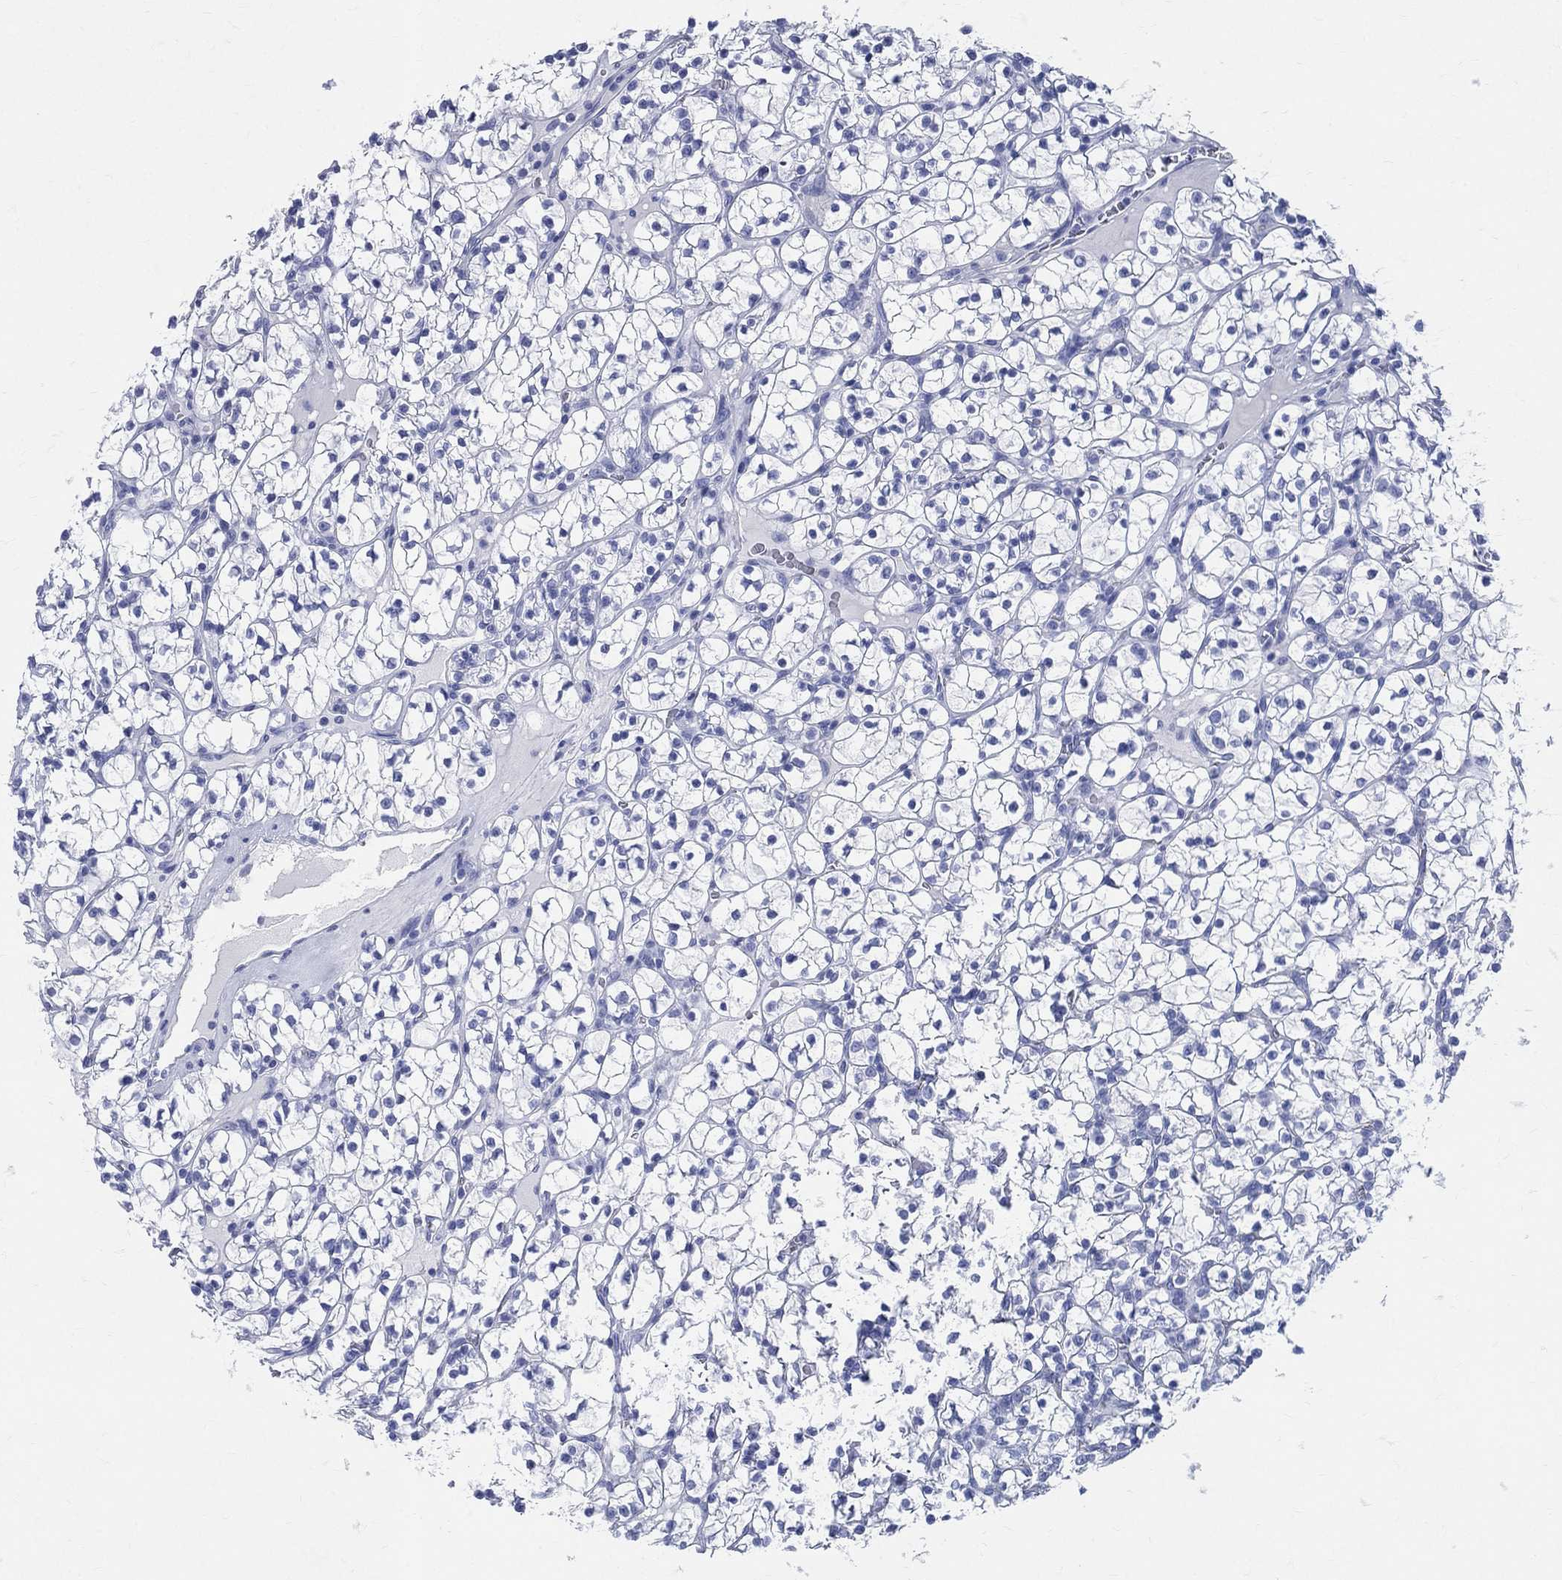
{"staining": {"intensity": "negative", "quantity": "none", "location": "none"}, "tissue": "renal cancer", "cell_type": "Tumor cells", "image_type": "cancer", "snomed": [{"axis": "morphology", "description": "Adenocarcinoma, NOS"}, {"axis": "topography", "description": "Kidney"}], "caption": "Immunohistochemical staining of renal cancer (adenocarcinoma) displays no significant staining in tumor cells.", "gene": "SYP", "patient": {"sex": "female", "age": 89}}